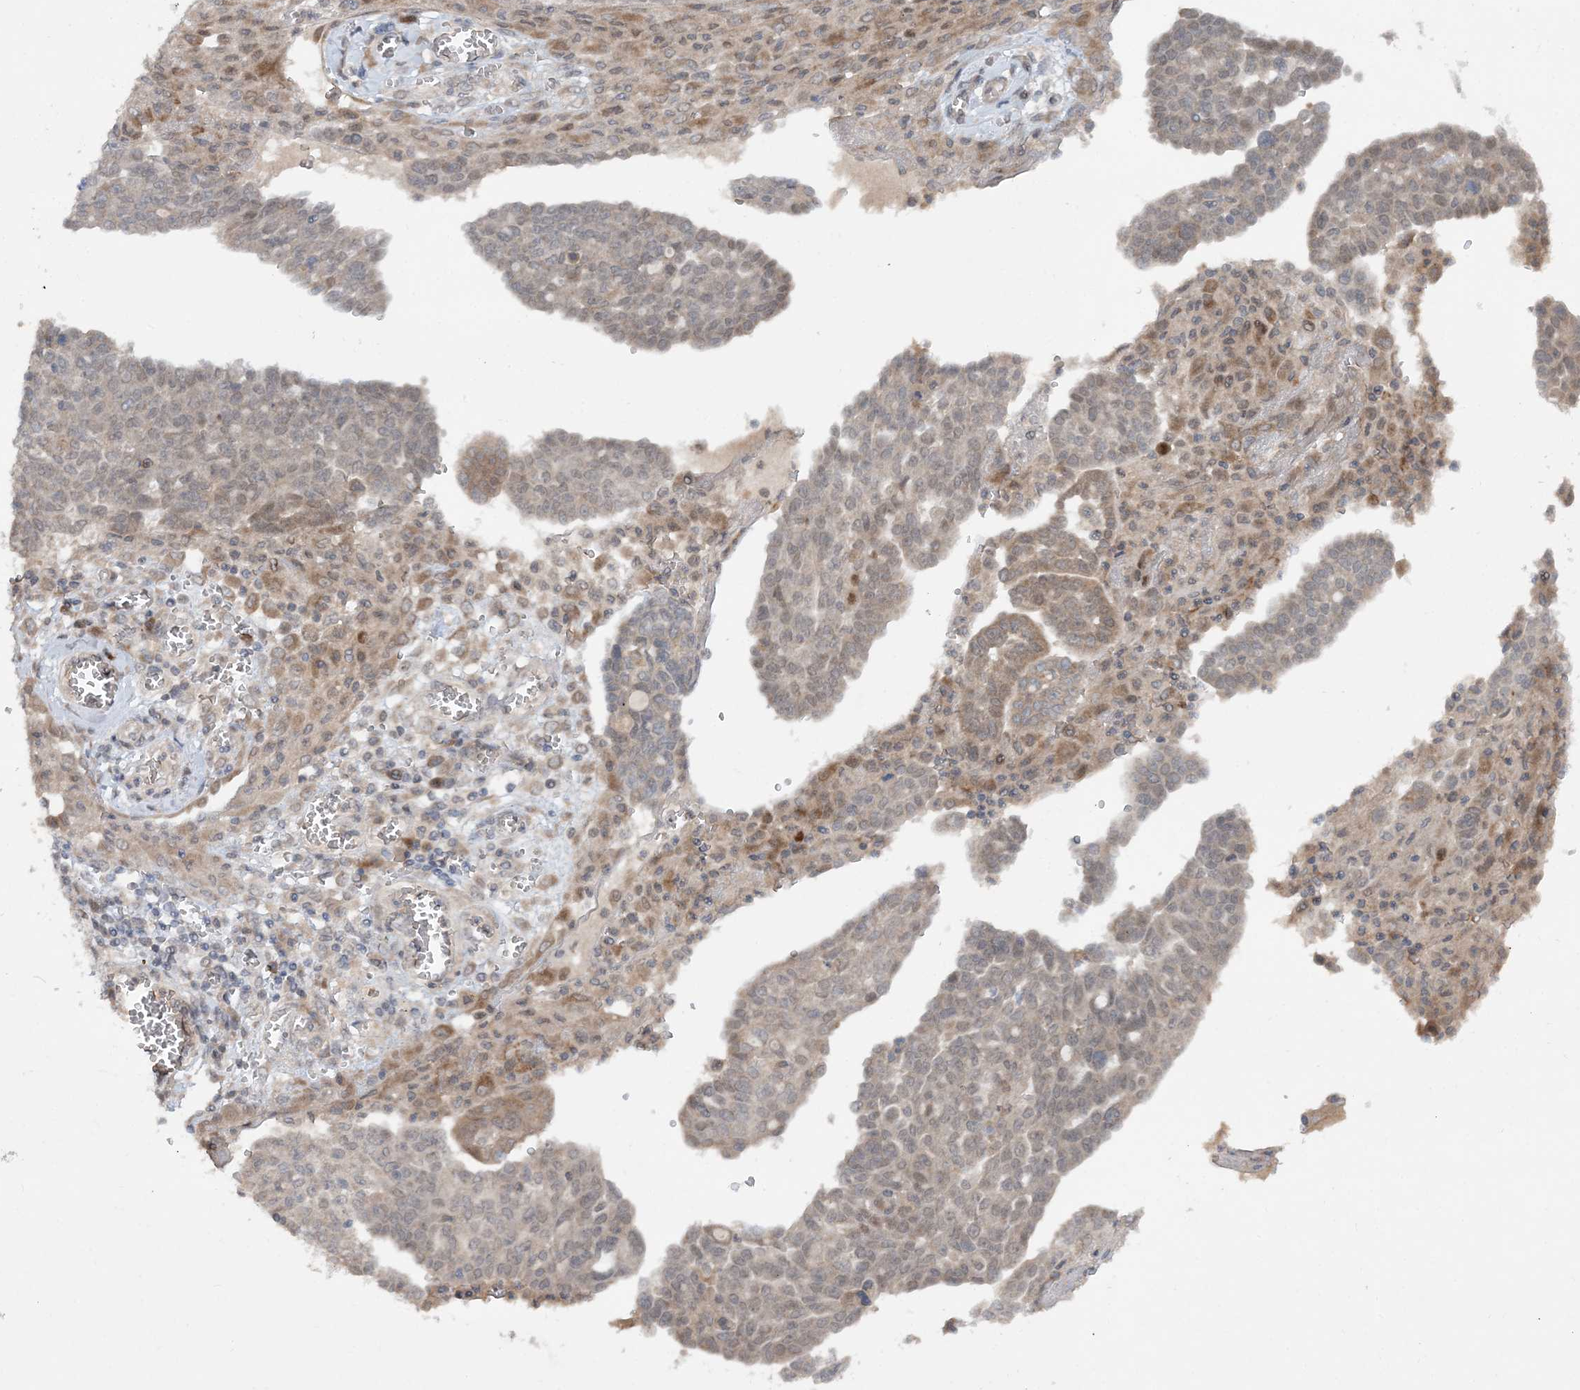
{"staining": {"intensity": "weak", "quantity": "<25%", "location": "nuclear"}, "tissue": "ovarian cancer", "cell_type": "Tumor cells", "image_type": "cancer", "snomed": [{"axis": "morphology", "description": "Cystadenocarcinoma, serous, NOS"}, {"axis": "topography", "description": "Soft tissue"}, {"axis": "topography", "description": "Ovary"}], "caption": "Tumor cells show no significant protein expression in serous cystadenocarcinoma (ovarian).", "gene": "UBR3", "patient": {"sex": "female", "age": 57}}